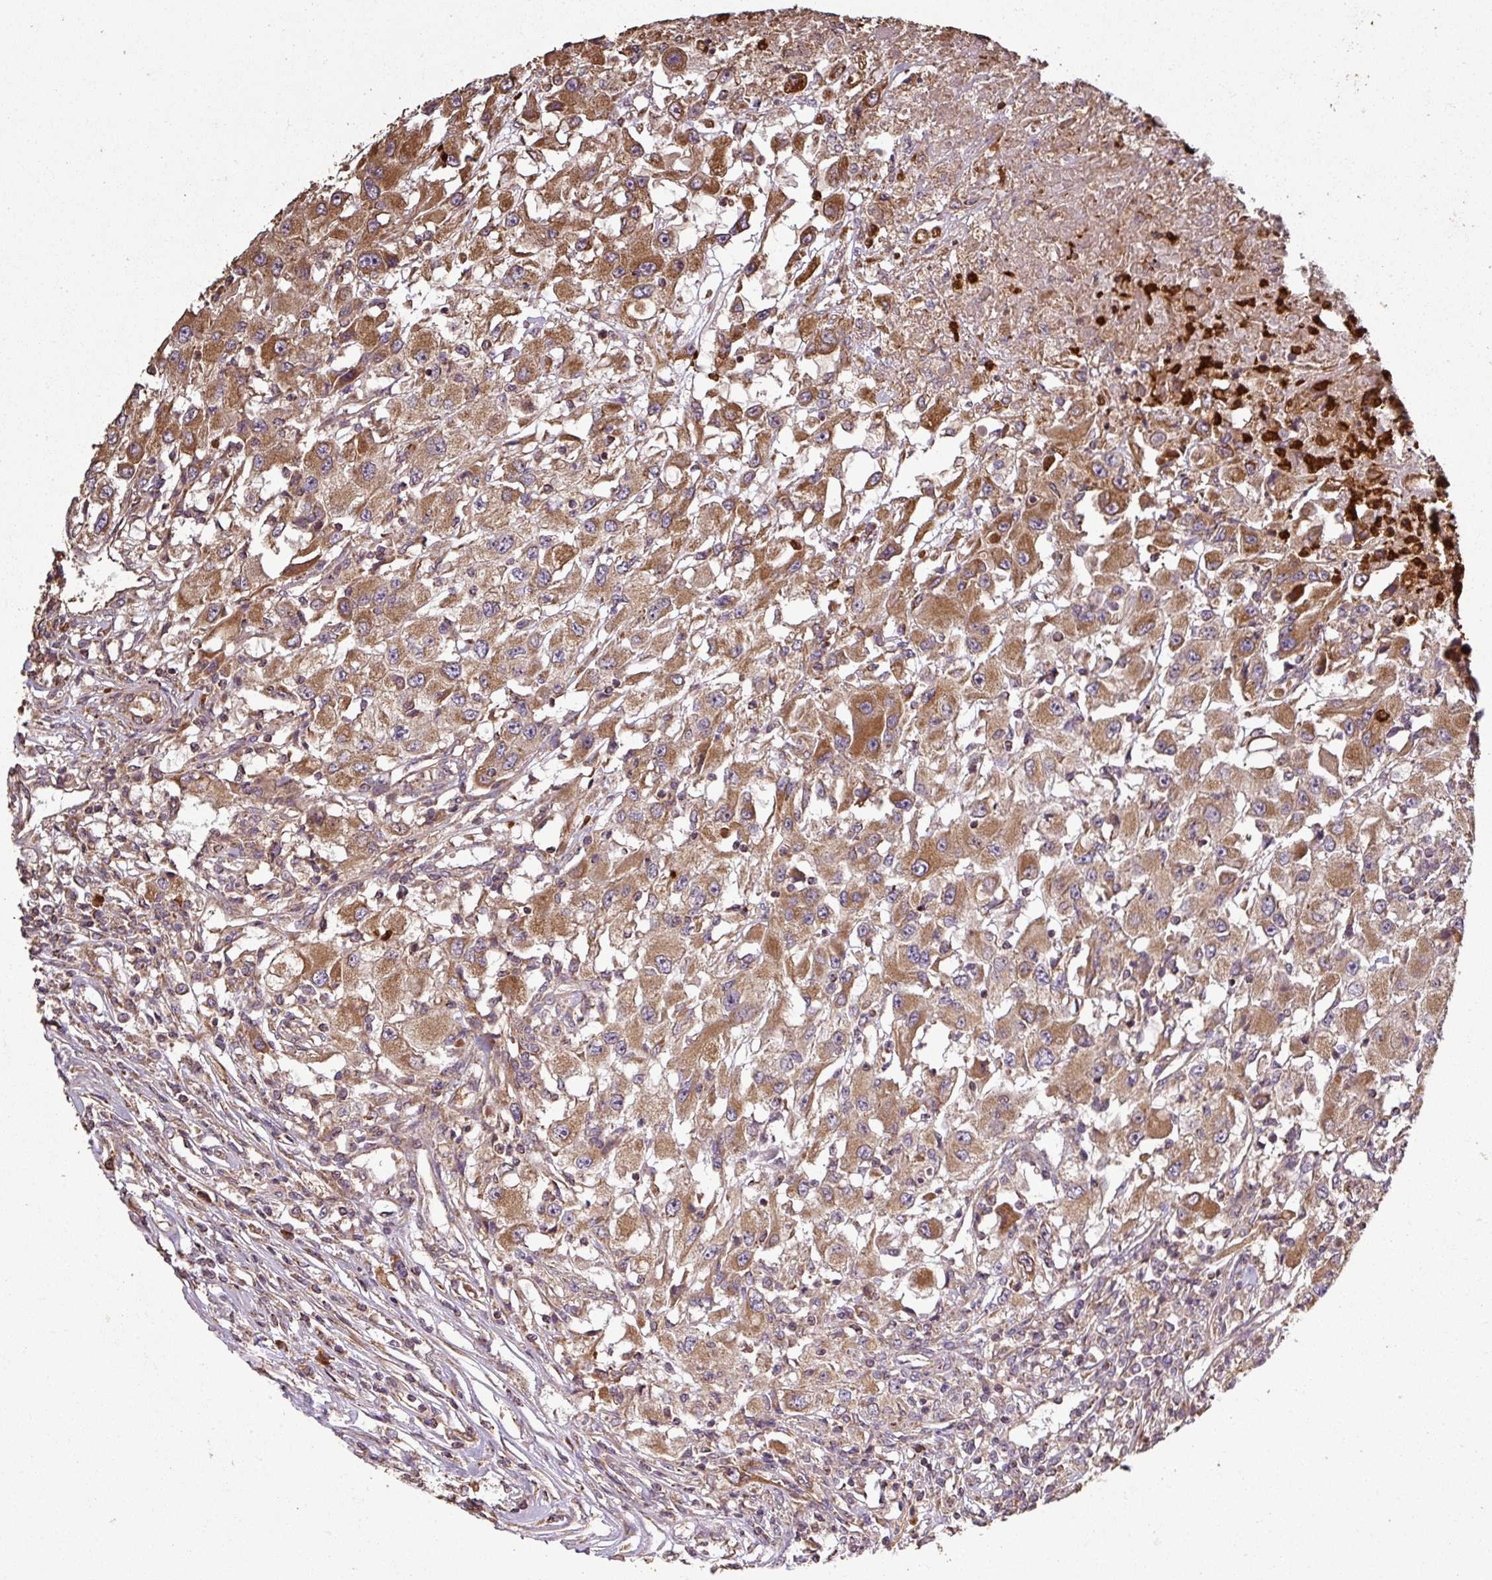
{"staining": {"intensity": "moderate", "quantity": ">75%", "location": "cytoplasmic/membranous"}, "tissue": "renal cancer", "cell_type": "Tumor cells", "image_type": "cancer", "snomed": [{"axis": "morphology", "description": "Adenocarcinoma, NOS"}, {"axis": "topography", "description": "Kidney"}], "caption": "Tumor cells display medium levels of moderate cytoplasmic/membranous positivity in approximately >75% of cells in human adenocarcinoma (renal). The staining was performed using DAB (3,3'-diaminobenzidine), with brown indicating positive protein expression. Nuclei are stained blue with hematoxylin.", "gene": "PLEKHM1", "patient": {"sex": "female", "age": 67}}